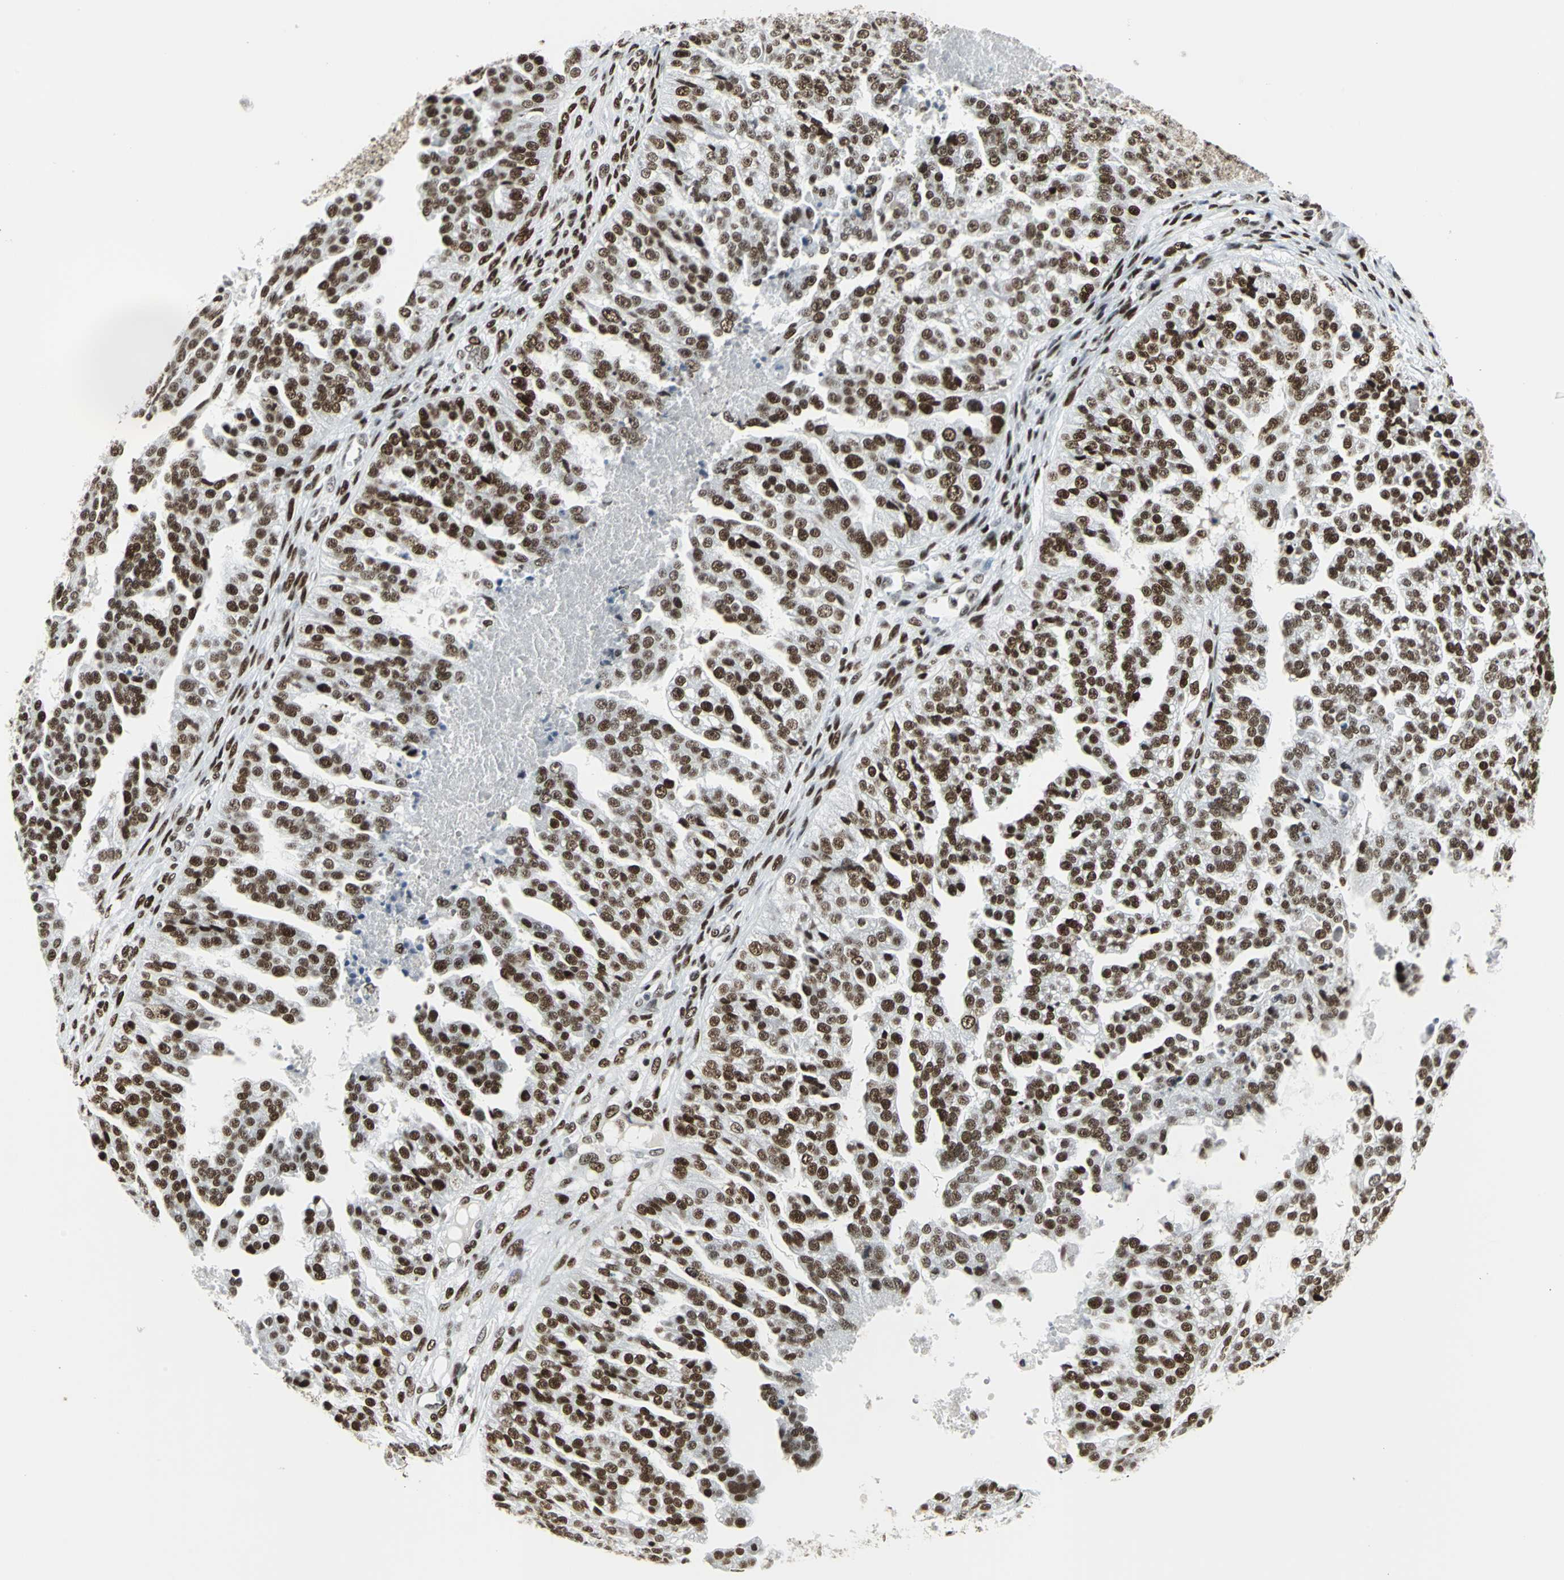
{"staining": {"intensity": "strong", "quantity": ">75%", "location": "nuclear"}, "tissue": "ovarian cancer", "cell_type": "Tumor cells", "image_type": "cancer", "snomed": [{"axis": "morphology", "description": "Carcinoma, NOS"}, {"axis": "topography", "description": "Soft tissue"}, {"axis": "topography", "description": "Ovary"}], "caption": "The photomicrograph exhibits staining of ovarian cancer, revealing strong nuclear protein expression (brown color) within tumor cells.", "gene": "HDAC2", "patient": {"sex": "female", "age": 54}}